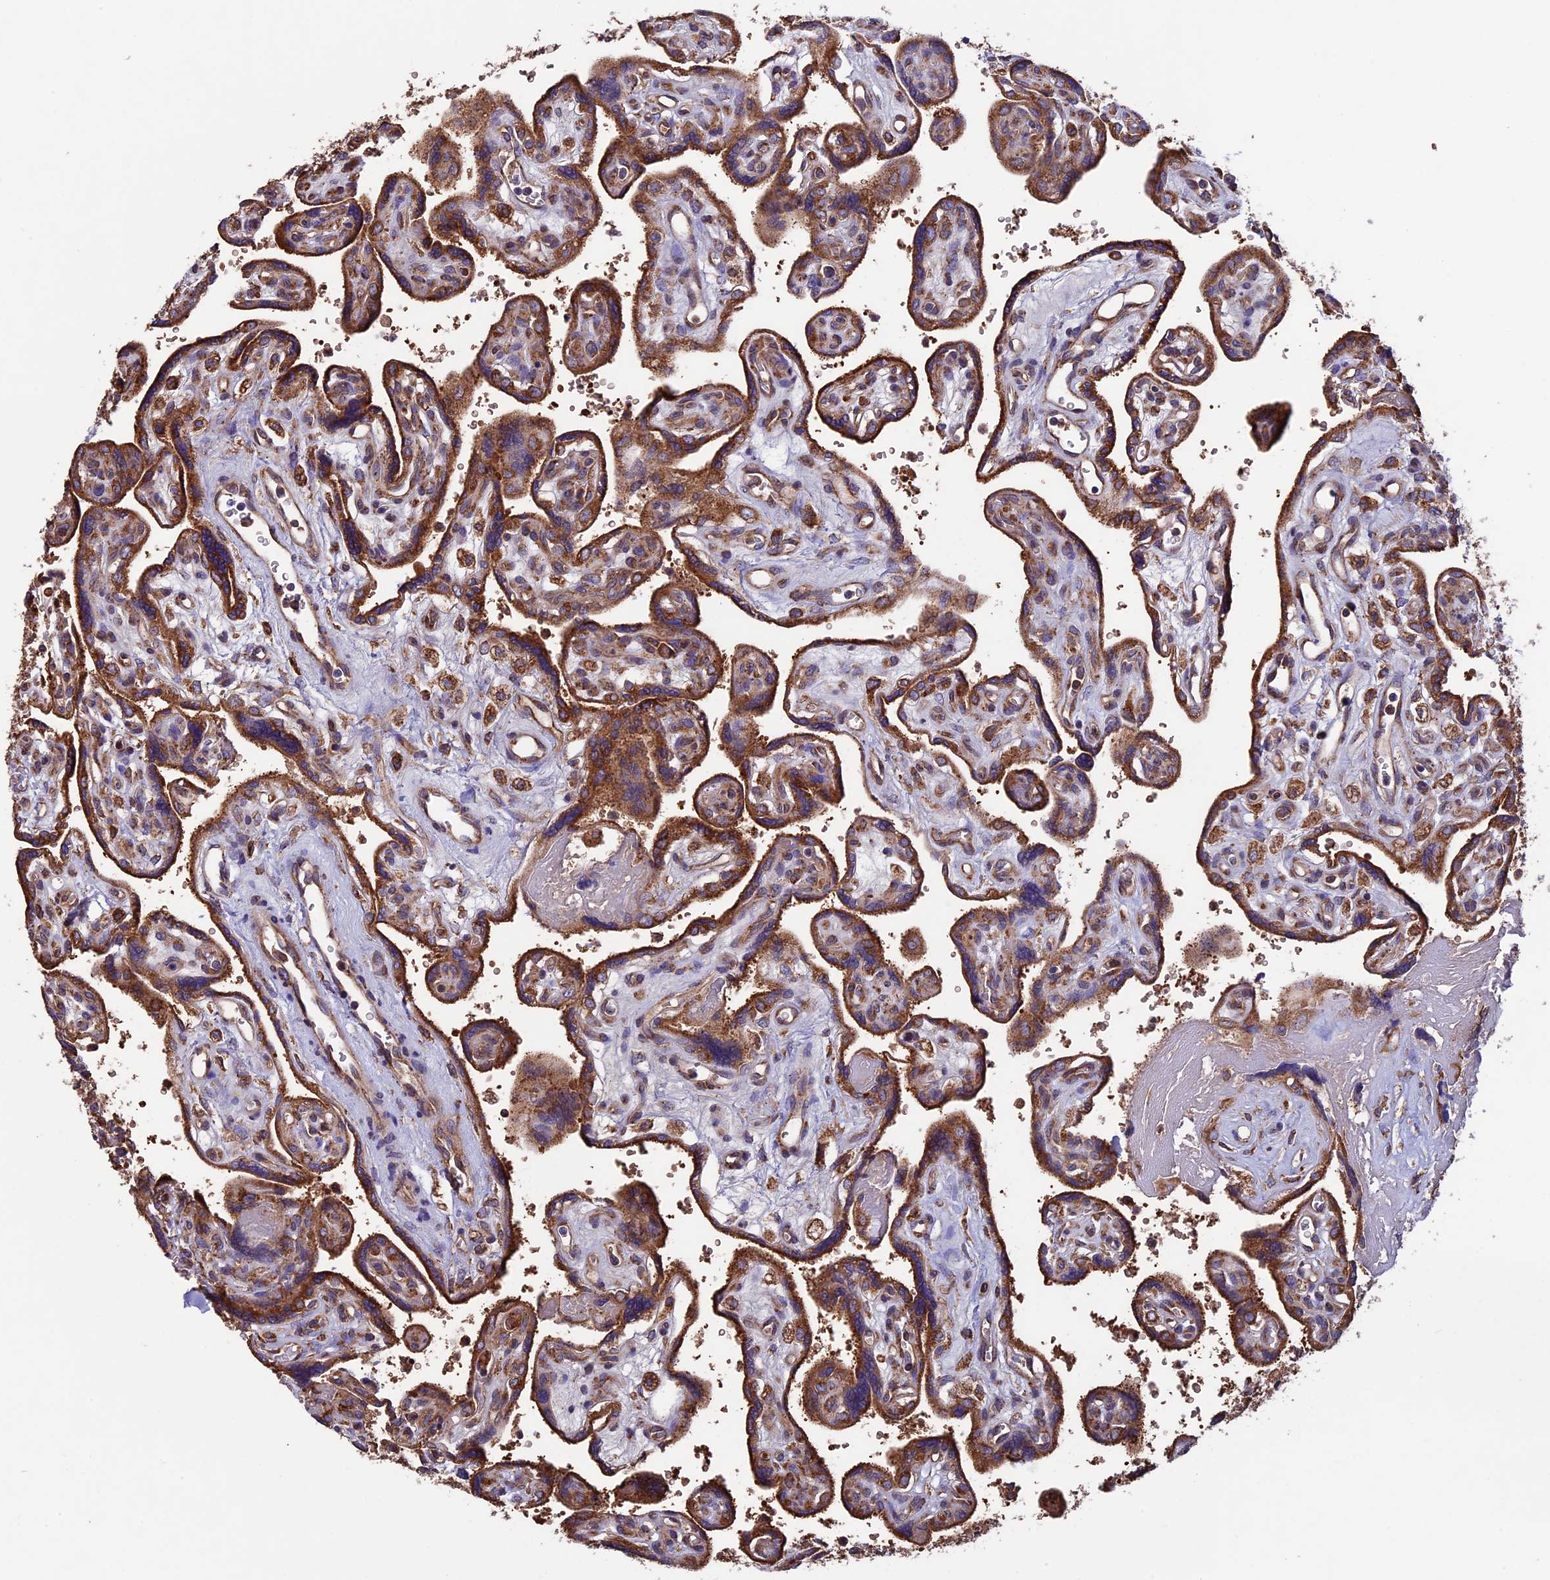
{"staining": {"intensity": "strong", "quantity": ">75%", "location": "cytoplasmic/membranous"}, "tissue": "placenta", "cell_type": "Trophoblastic cells", "image_type": "normal", "snomed": [{"axis": "morphology", "description": "Normal tissue, NOS"}, {"axis": "topography", "description": "Placenta"}], "caption": "Placenta stained with DAB (3,3'-diaminobenzidine) immunohistochemistry displays high levels of strong cytoplasmic/membranous positivity in approximately >75% of trophoblastic cells.", "gene": "BTBD3", "patient": {"sex": "female", "age": 39}}